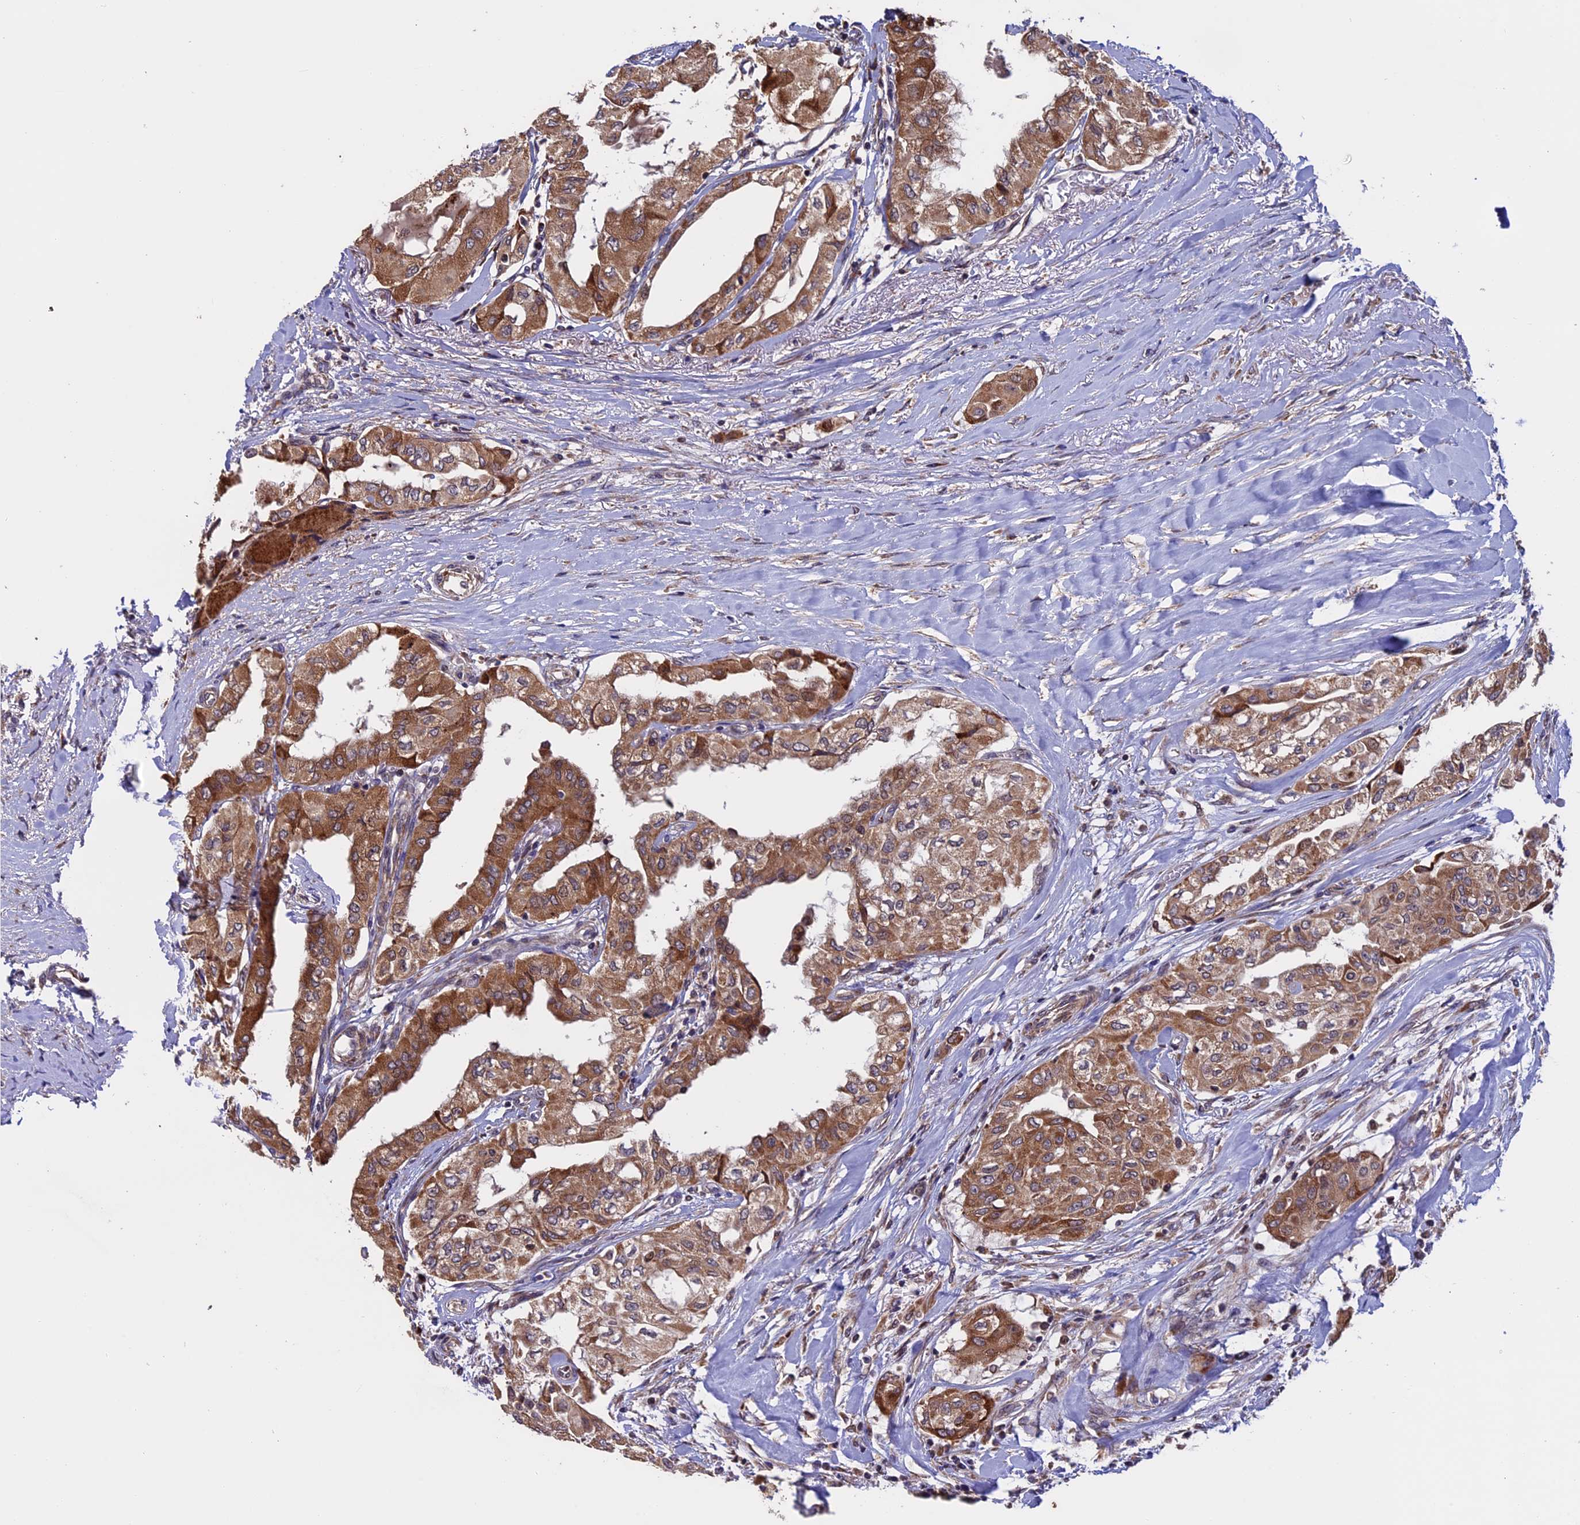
{"staining": {"intensity": "moderate", "quantity": ">75%", "location": "cytoplasmic/membranous"}, "tissue": "thyroid cancer", "cell_type": "Tumor cells", "image_type": "cancer", "snomed": [{"axis": "morphology", "description": "Papillary adenocarcinoma, NOS"}, {"axis": "topography", "description": "Thyroid gland"}], "caption": "Protein expression analysis of human papillary adenocarcinoma (thyroid) reveals moderate cytoplasmic/membranous staining in about >75% of tumor cells. The protein of interest is shown in brown color, while the nuclei are stained blue.", "gene": "RNF17", "patient": {"sex": "female", "age": 59}}